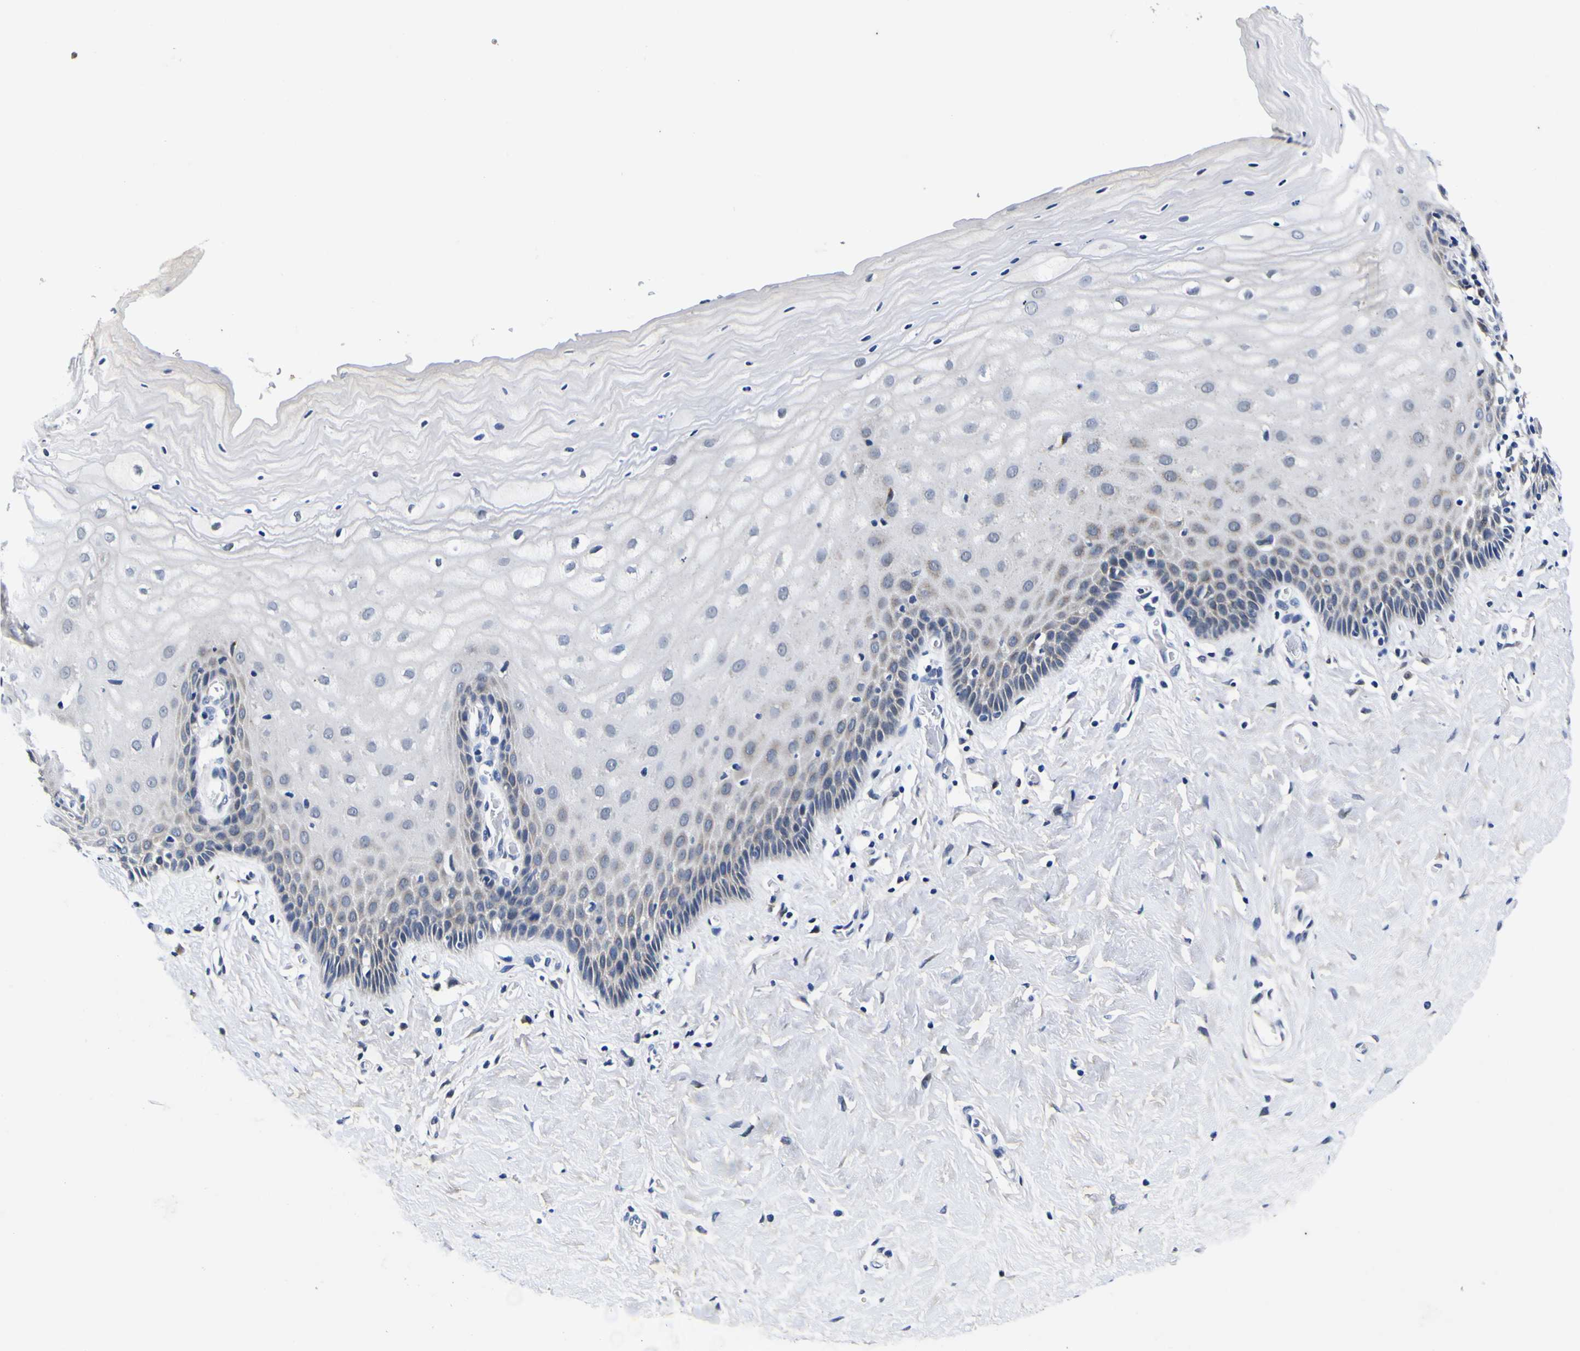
{"staining": {"intensity": "negative", "quantity": "none", "location": "none"}, "tissue": "cervix", "cell_type": "Glandular cells", "image_type": "normal", "snomed": [{"axis": "morphology", "description": "Normal tissue, NOS"}, {"axis": "topography", "description": "Cervix"}], "caption": "A high-resolution image shows immunohistochemistry (IHC) staining of benign cervix, which demonstrates no significant positivity in glandular cells.", "gene": "IGFLR1", "patient": {"sex": "female", "age": 55}}